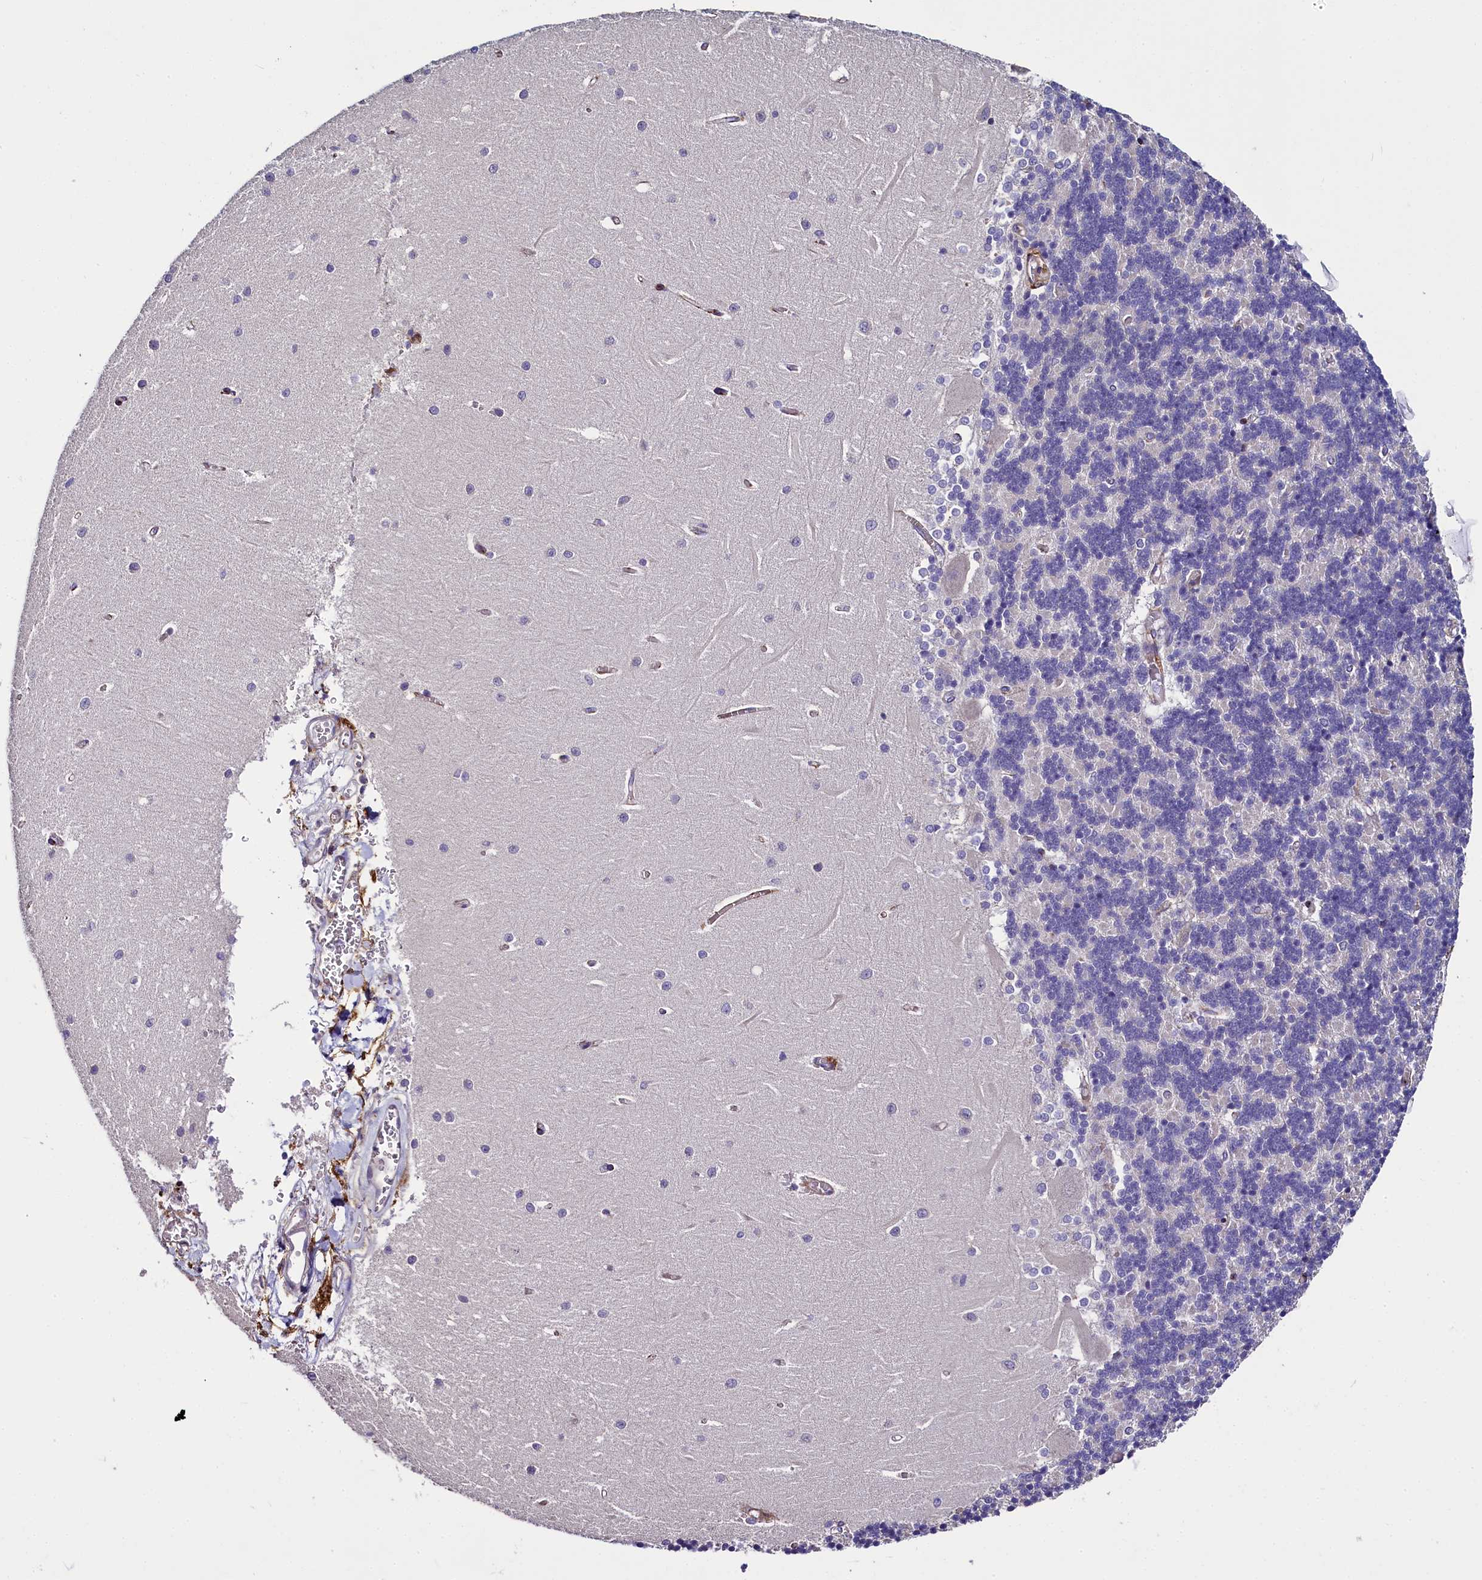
{"staining": {"intensity": "negative", "quantity": "none", "location": "none"}, "tissue": "cerebellum", "cell_type": "Cells in granular layer", "image_type": "normal", "snomed": [{"axis": "morphology", "description": "Normal tissue, NOS"}, {"axis": "topography", "description": "Cerebellum"}], "caption": "Immunohistochemistry (IHC) image of benign cerebellum: cerebellum stained with DAB (3,3'-diaminobenzidine) shows no significant protein positivity in cells in granular layer. The staining was performed using DAB (3,3'-diaminobenzidine) to visualize the protein expression in brown, while the nuclei were stained in blue with hematoxylin (Magnification: 20x).", "gene": "MRC2", "patient": {"sex": "male", "age": 37}}